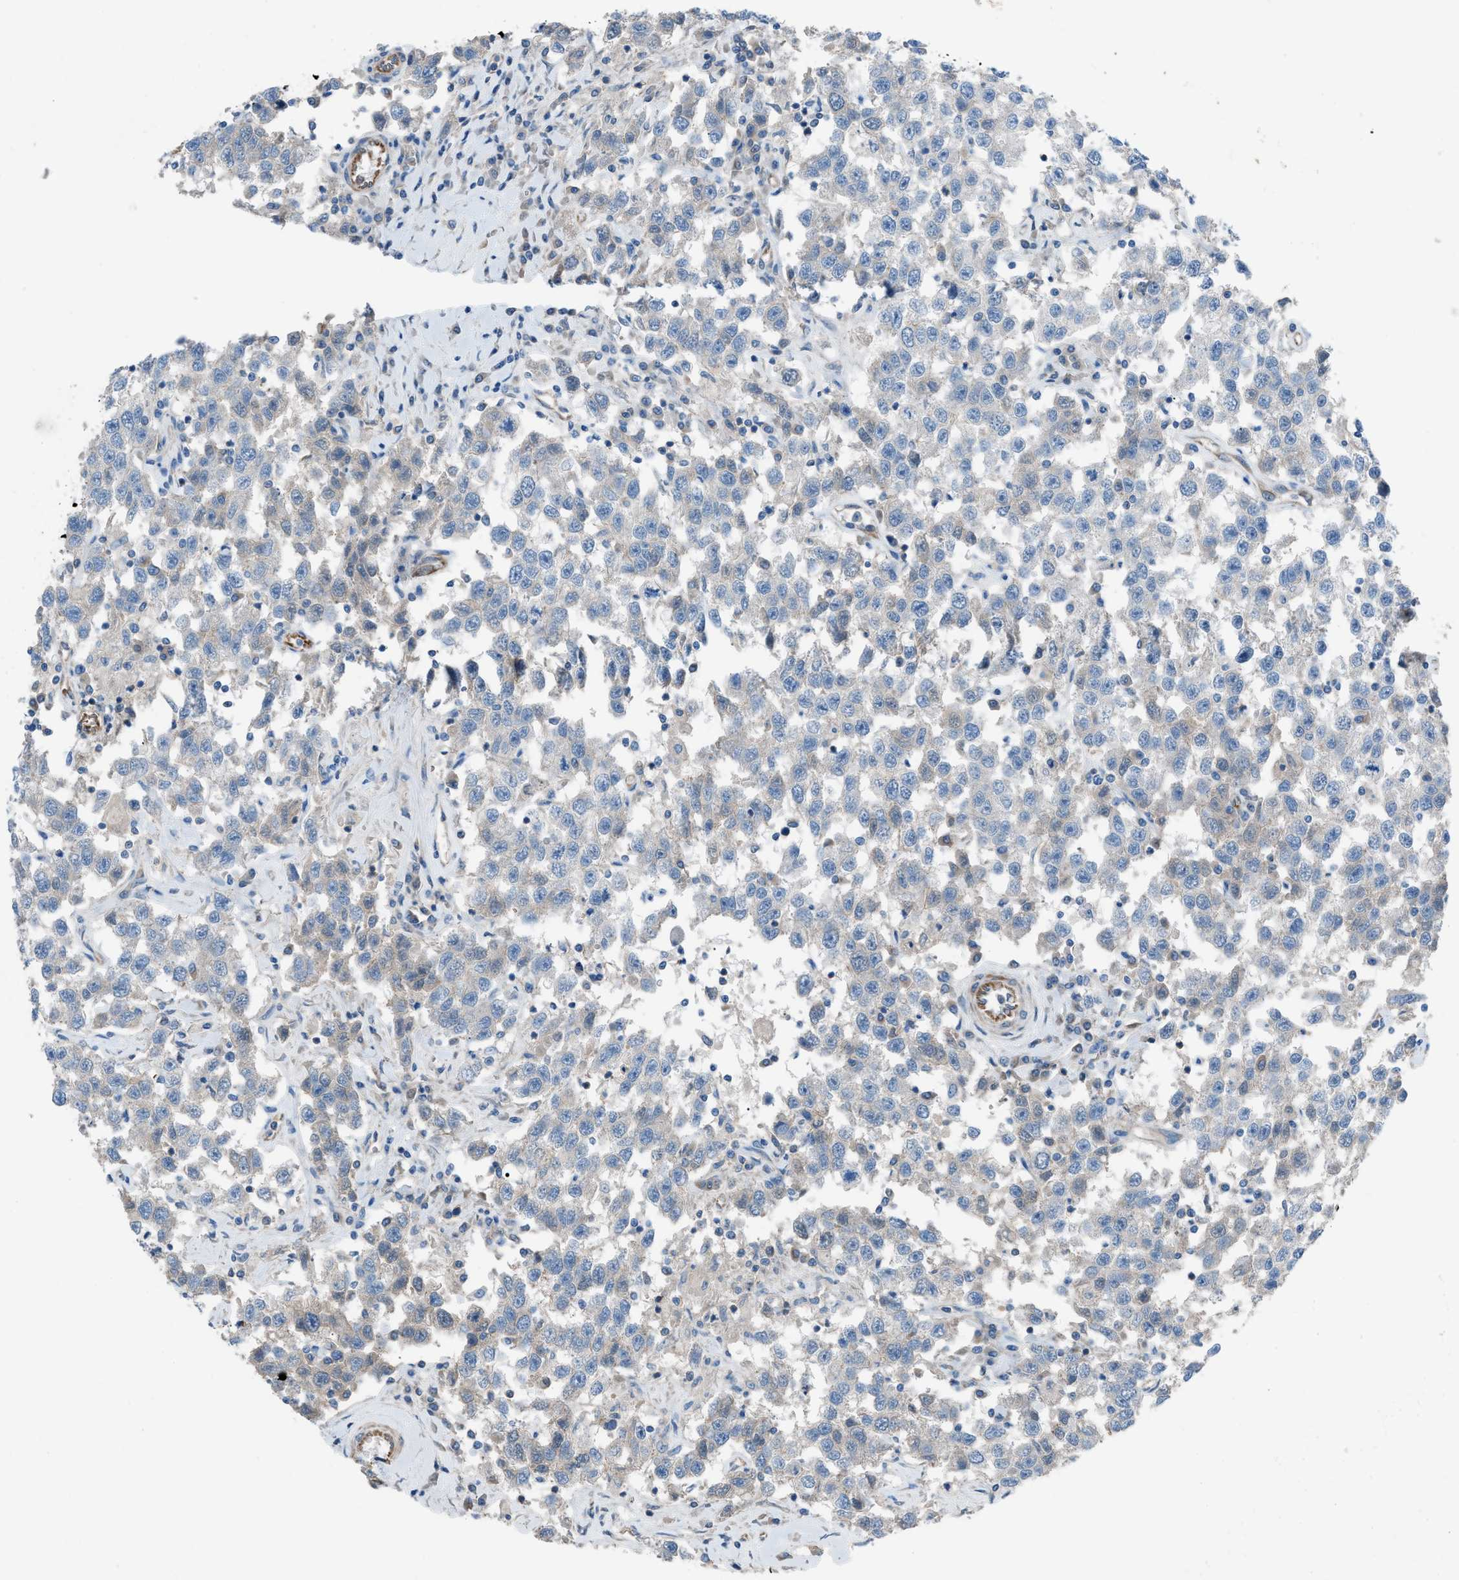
{"staining": {"intensity": "negative", "quantity": "none", "location": "none"}, "tissue": "testis cancer", "cell_type": "Tumor cells", "image_type": "cancer", "snomed": [{"axis": "morphology", "description": "Seminoma, NOS"}, {"axis": "topography", "description": "Testis"}], "caption": "An image of human testis cancer (seminoma) is negative for staining in tumor cells.", "gene": "CABP7", "patient": {"sex": "male", "age": 41}}